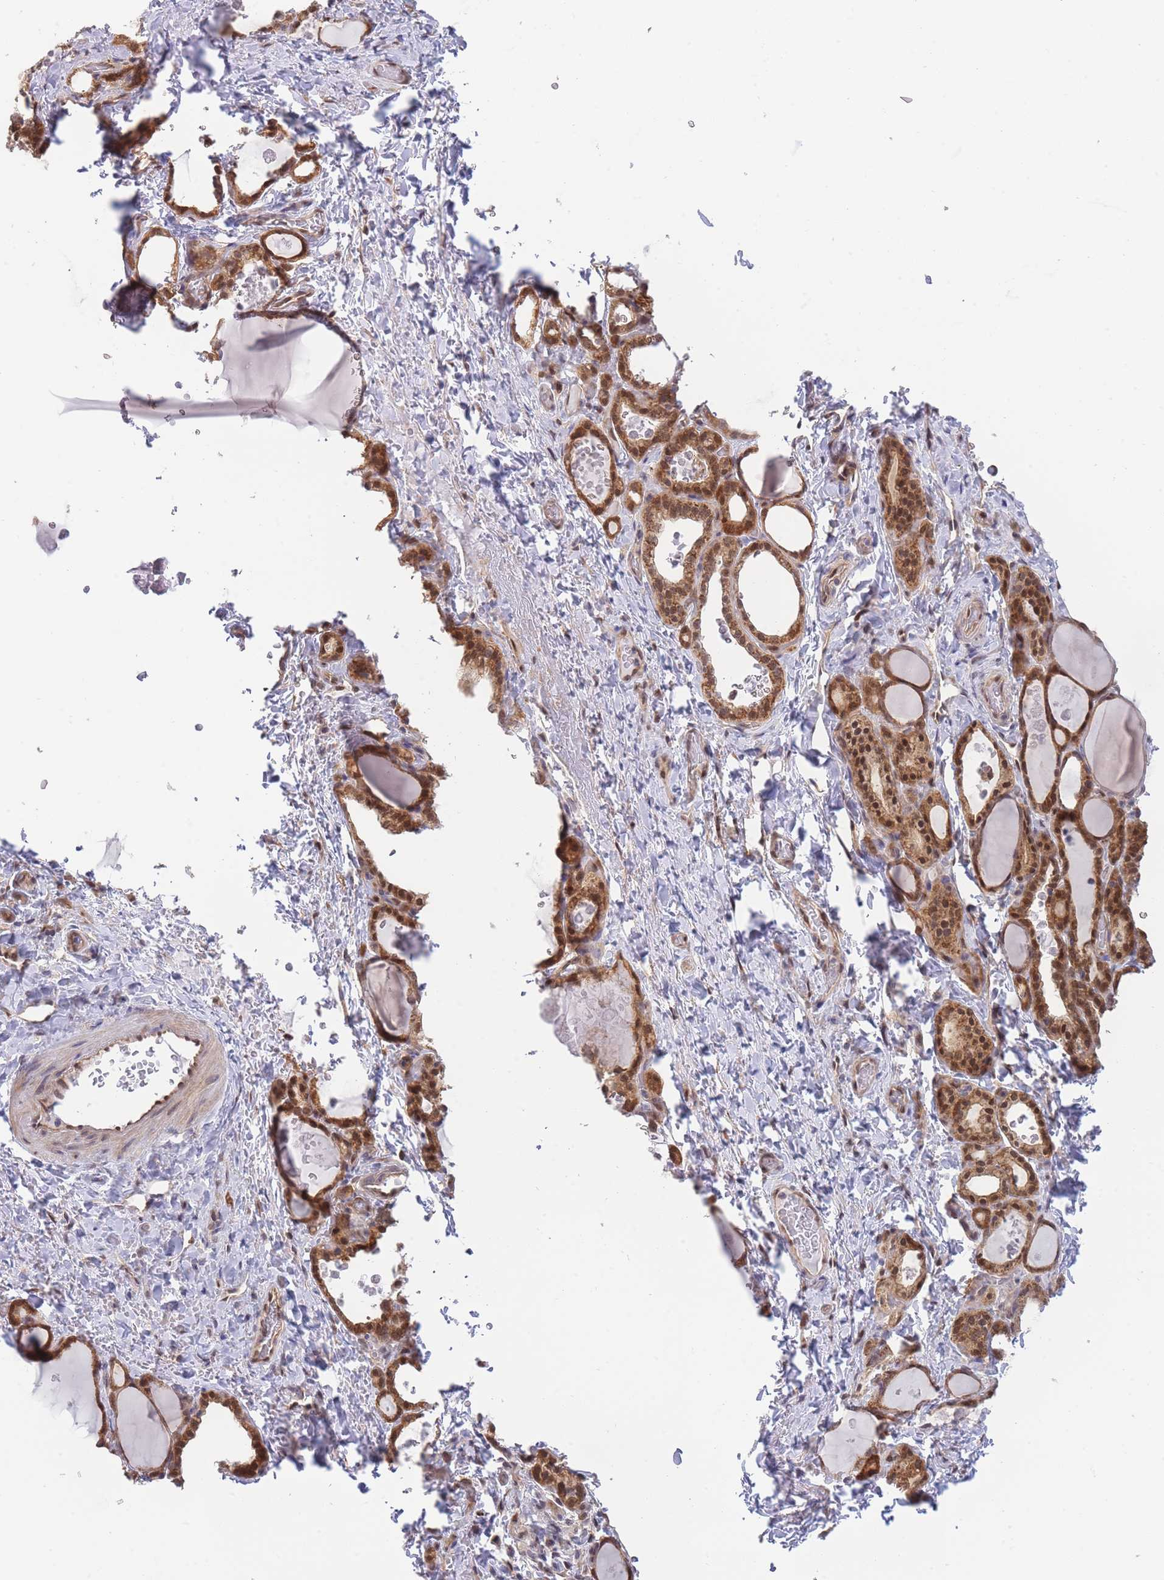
{"staining": {"intensity": "moderate", "quantity": ">75%", "location": "cytoplasmic/membranous,nuclear"}, "tissue": "thyroid gland", "cell_type": "Glandular cells", "image_type": "normal", "snomed": [{"axis": "morphology", "description": "Normal tissue, NOS"}, {"axis": "topography", "description": "Thyroid gland"}], "caption": "Thyroid gland stained with DAB immunohistochemistry (IHC) reveals medium levels of moderate cytoplasmic/membranous,nuclear staining in about >75% of glandular cells.", "gene": "NSFL1C", "patient": {"sex": "female", "age": 46}}